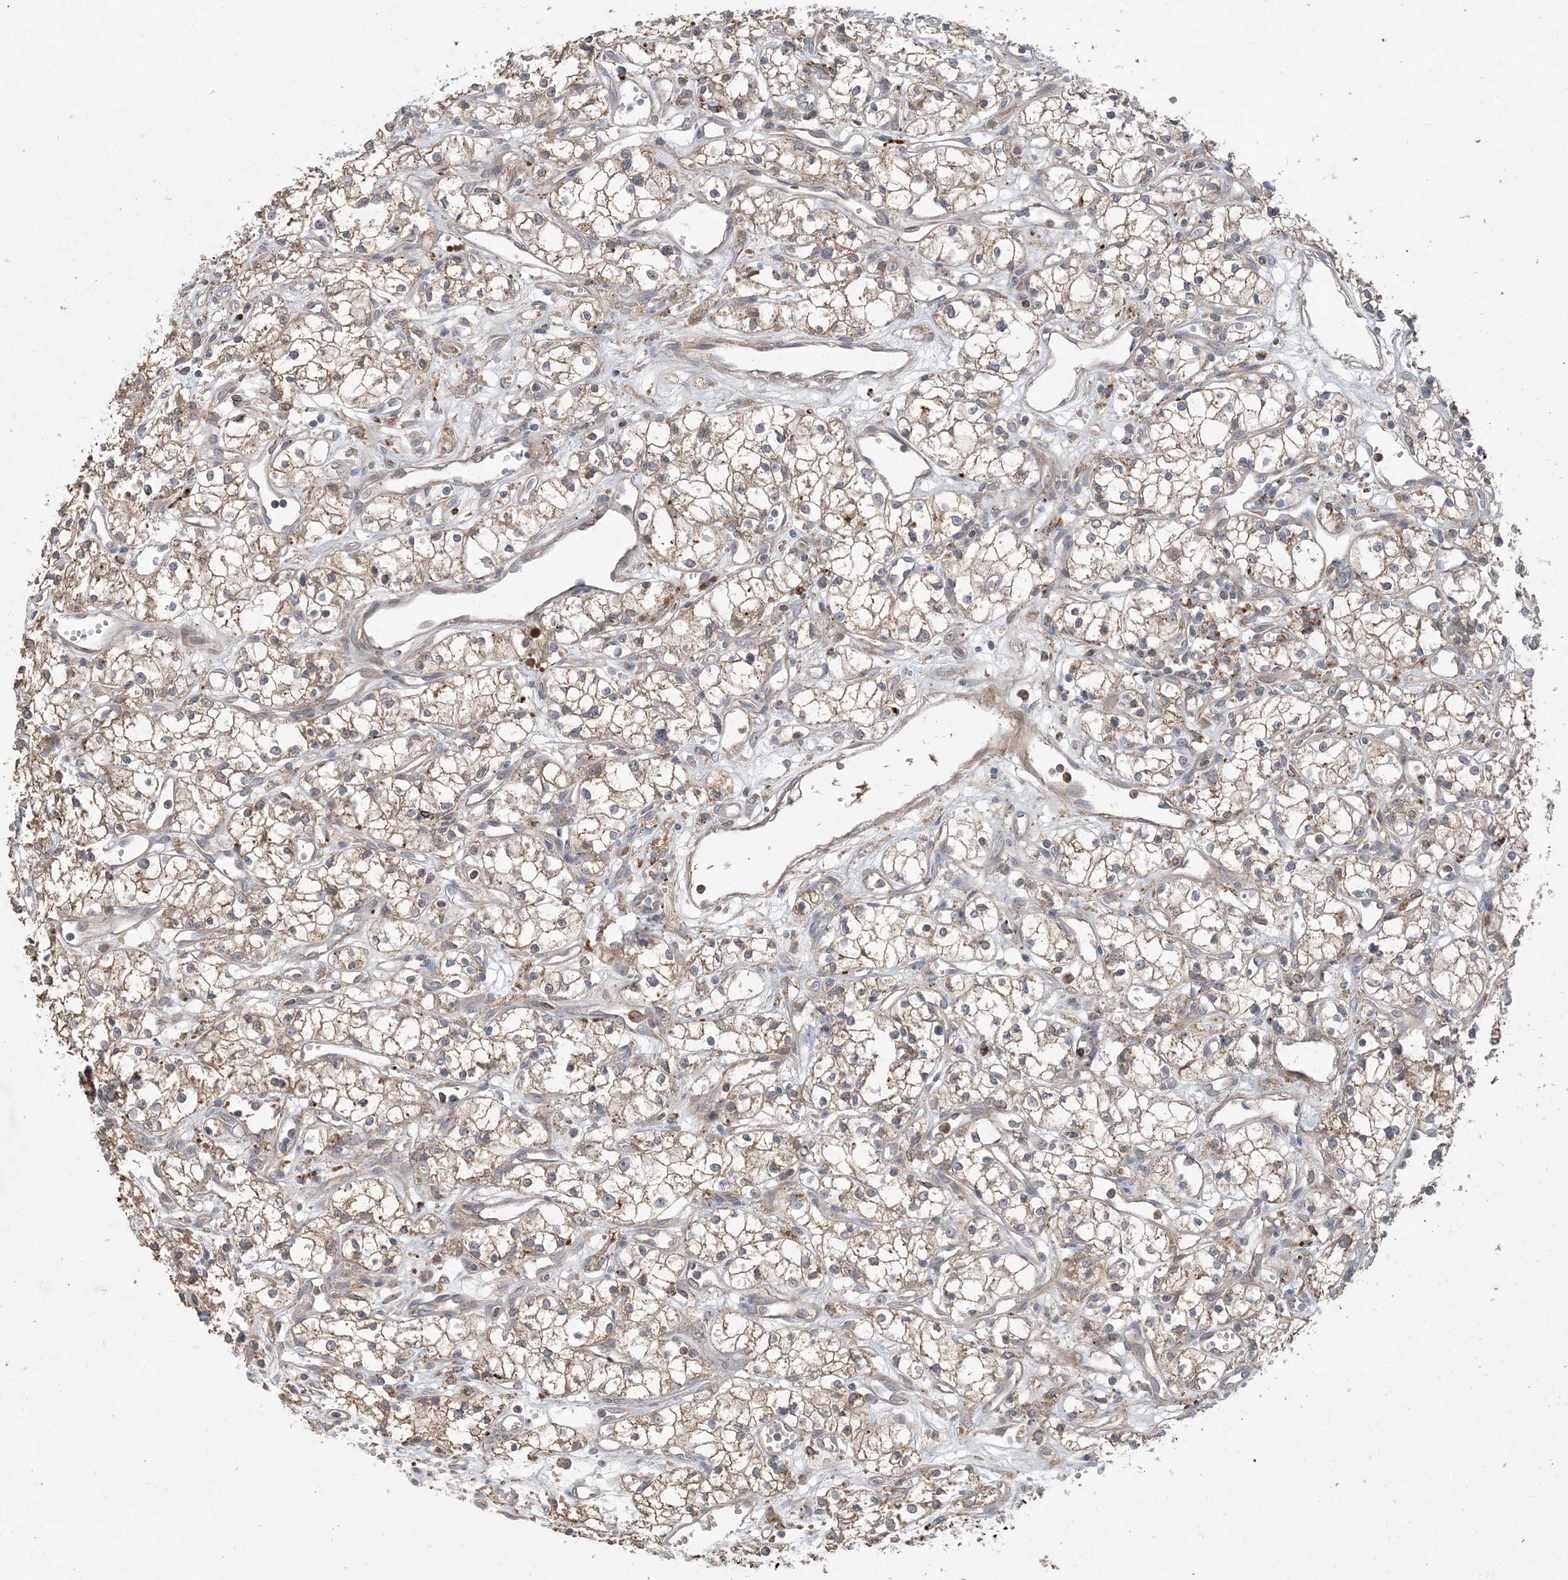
{"staining": {"intensity": "weak", "quantity": "25%-75%", "location": "cytoplasmic/membranous"}, "tissue": "renal cancer", "cell_type": "Tumor cells", "image_type": "cancer", "snomed": [{"axis": "morphology", "description": "Adenocarcinoma, NOS"}, {"axis": "topography", "description": "Kidney"}], "caption": "Protein expression analysis of renal cancer (adenocarcinoma) shows weak cytoplasmic/membranous staining in about 25%-75% of tumor cells.", "gene": "MASP2", "patient": {"sex": "male", "age": 59}}